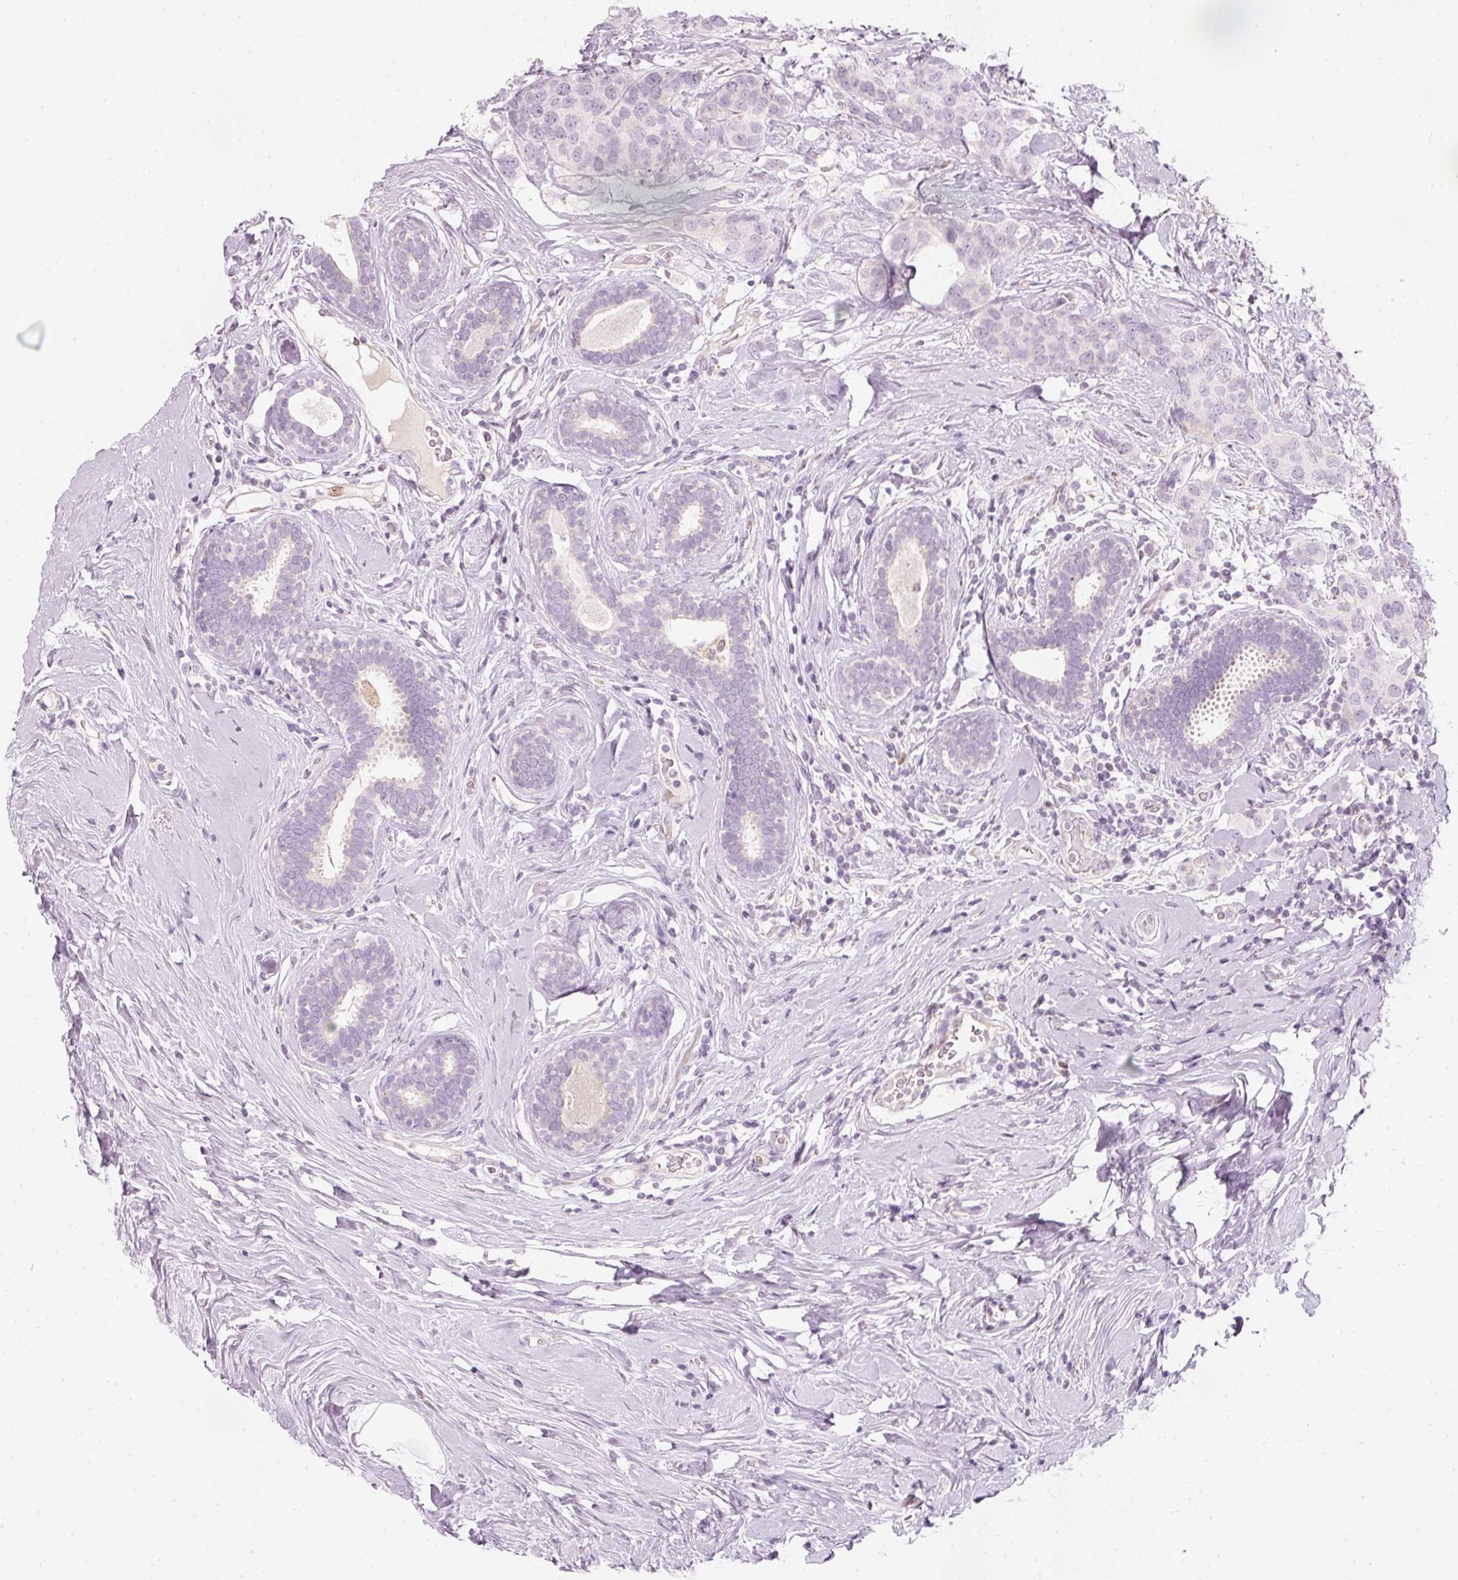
{"staining": {"intensity": "negative", "quantity": "none", "location": "none"}, "tissue": "breast cancer", "cell_type": "Tumor cells", "image_type": "cancer", "snomed": [{"axis": "morphology", "description": "Lobular carcinoma"}, {"axis": "topography", "description": "Breast"}], "caption": "Immunohistochemistry histopathology image of breast cancer stained for a protein (brown), which shows no expression in tumor cells.", "gene": "RNF39", "patient": {"sex": "female", "age": 59}}